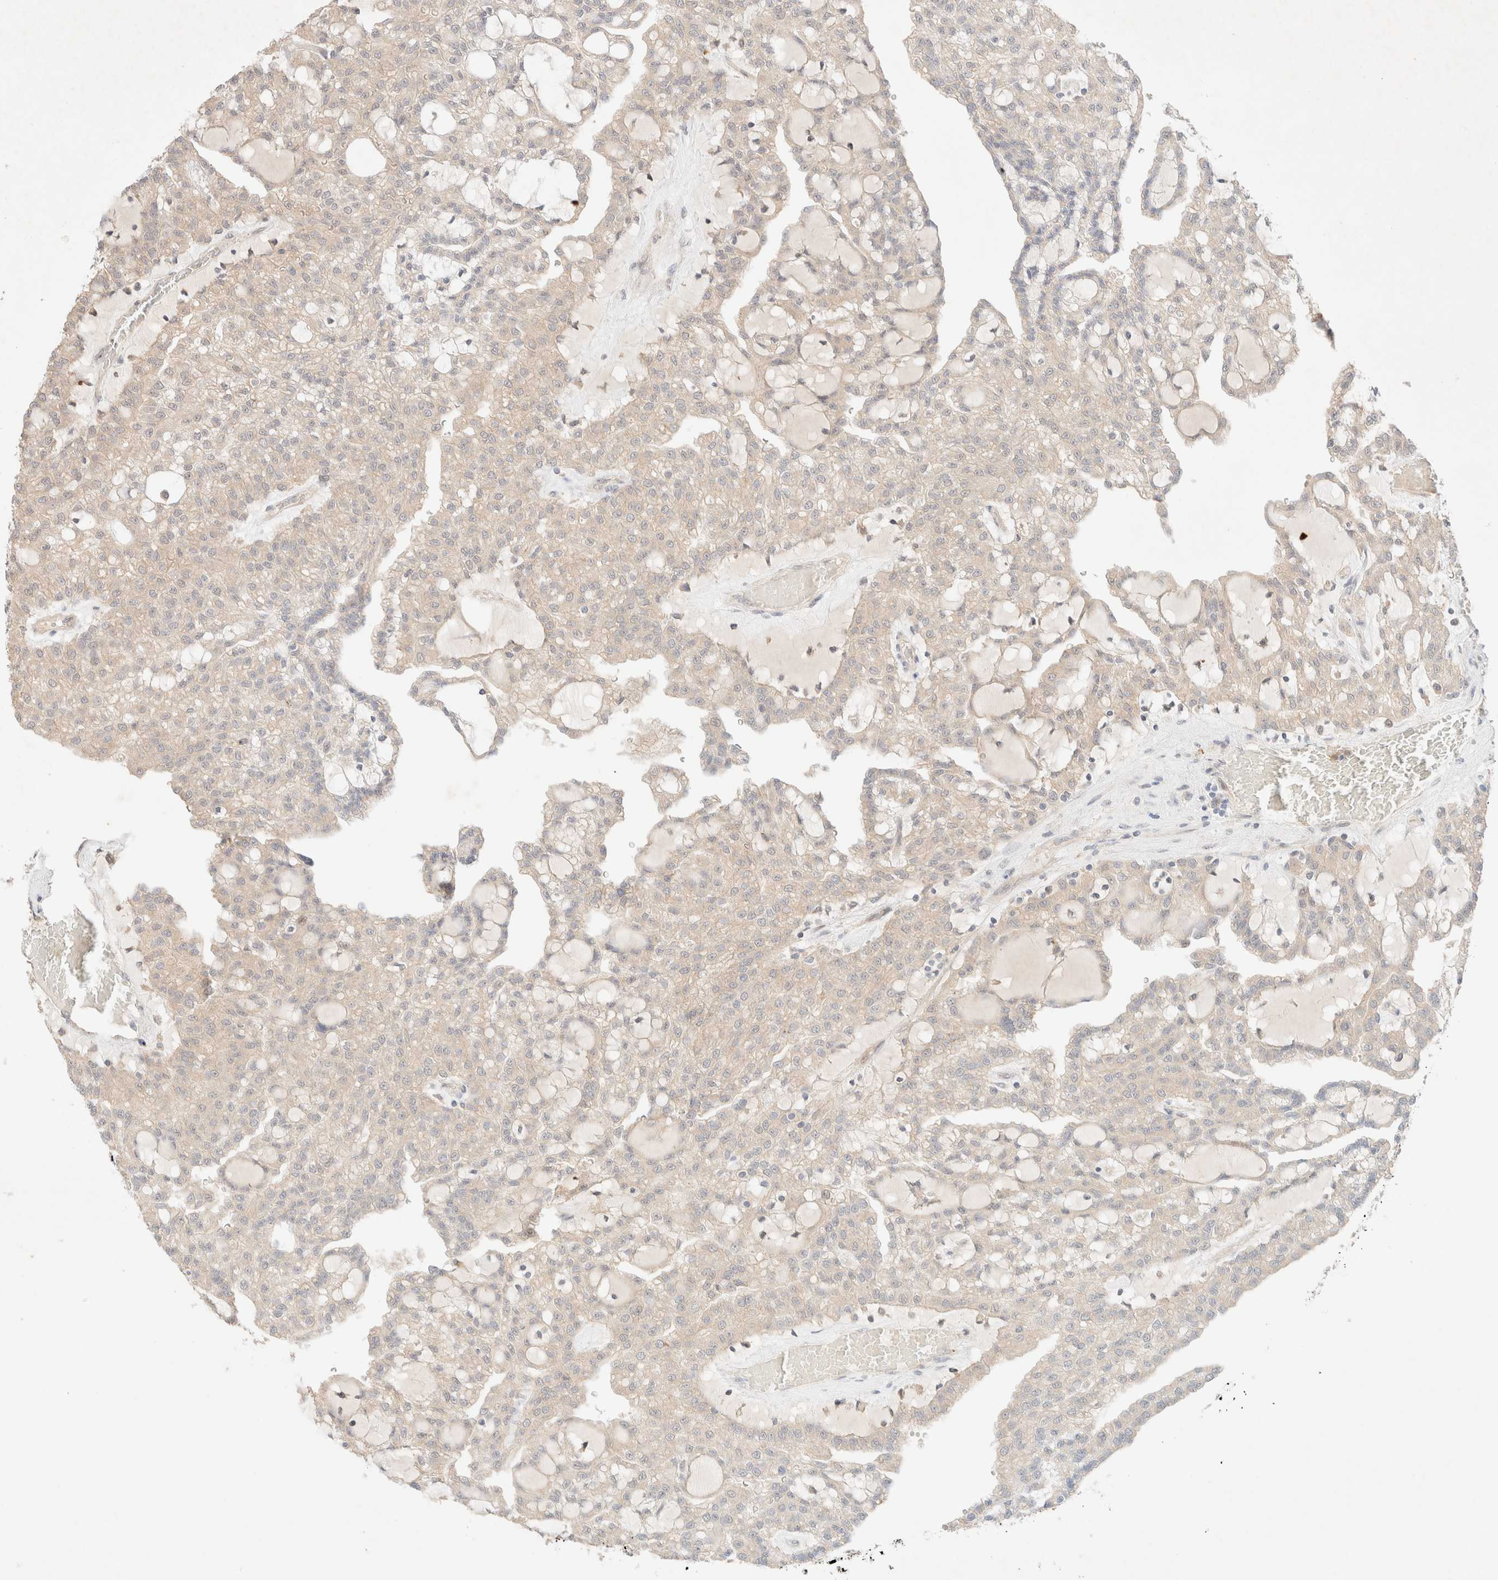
{"staining": {"intensity": "weak", "quantity": ">75%", "location": "cytoplasmic/membranous"}, "tissue": "renal cancer", "cell_type": "Tumor cells", "image_type": "cancer", "snomed": [{"axis": "morphology", "description": "Adenocarcinoma, NOS"}, {"axis": "topography", "description": "Kidney"}], "caption": "Human renal cancer (adenocarcinoma) stained with a protein marker displays weak staining in tumor cells.", "gene": "SGSM2", "patient": {"sex": "male", "age": 63}}